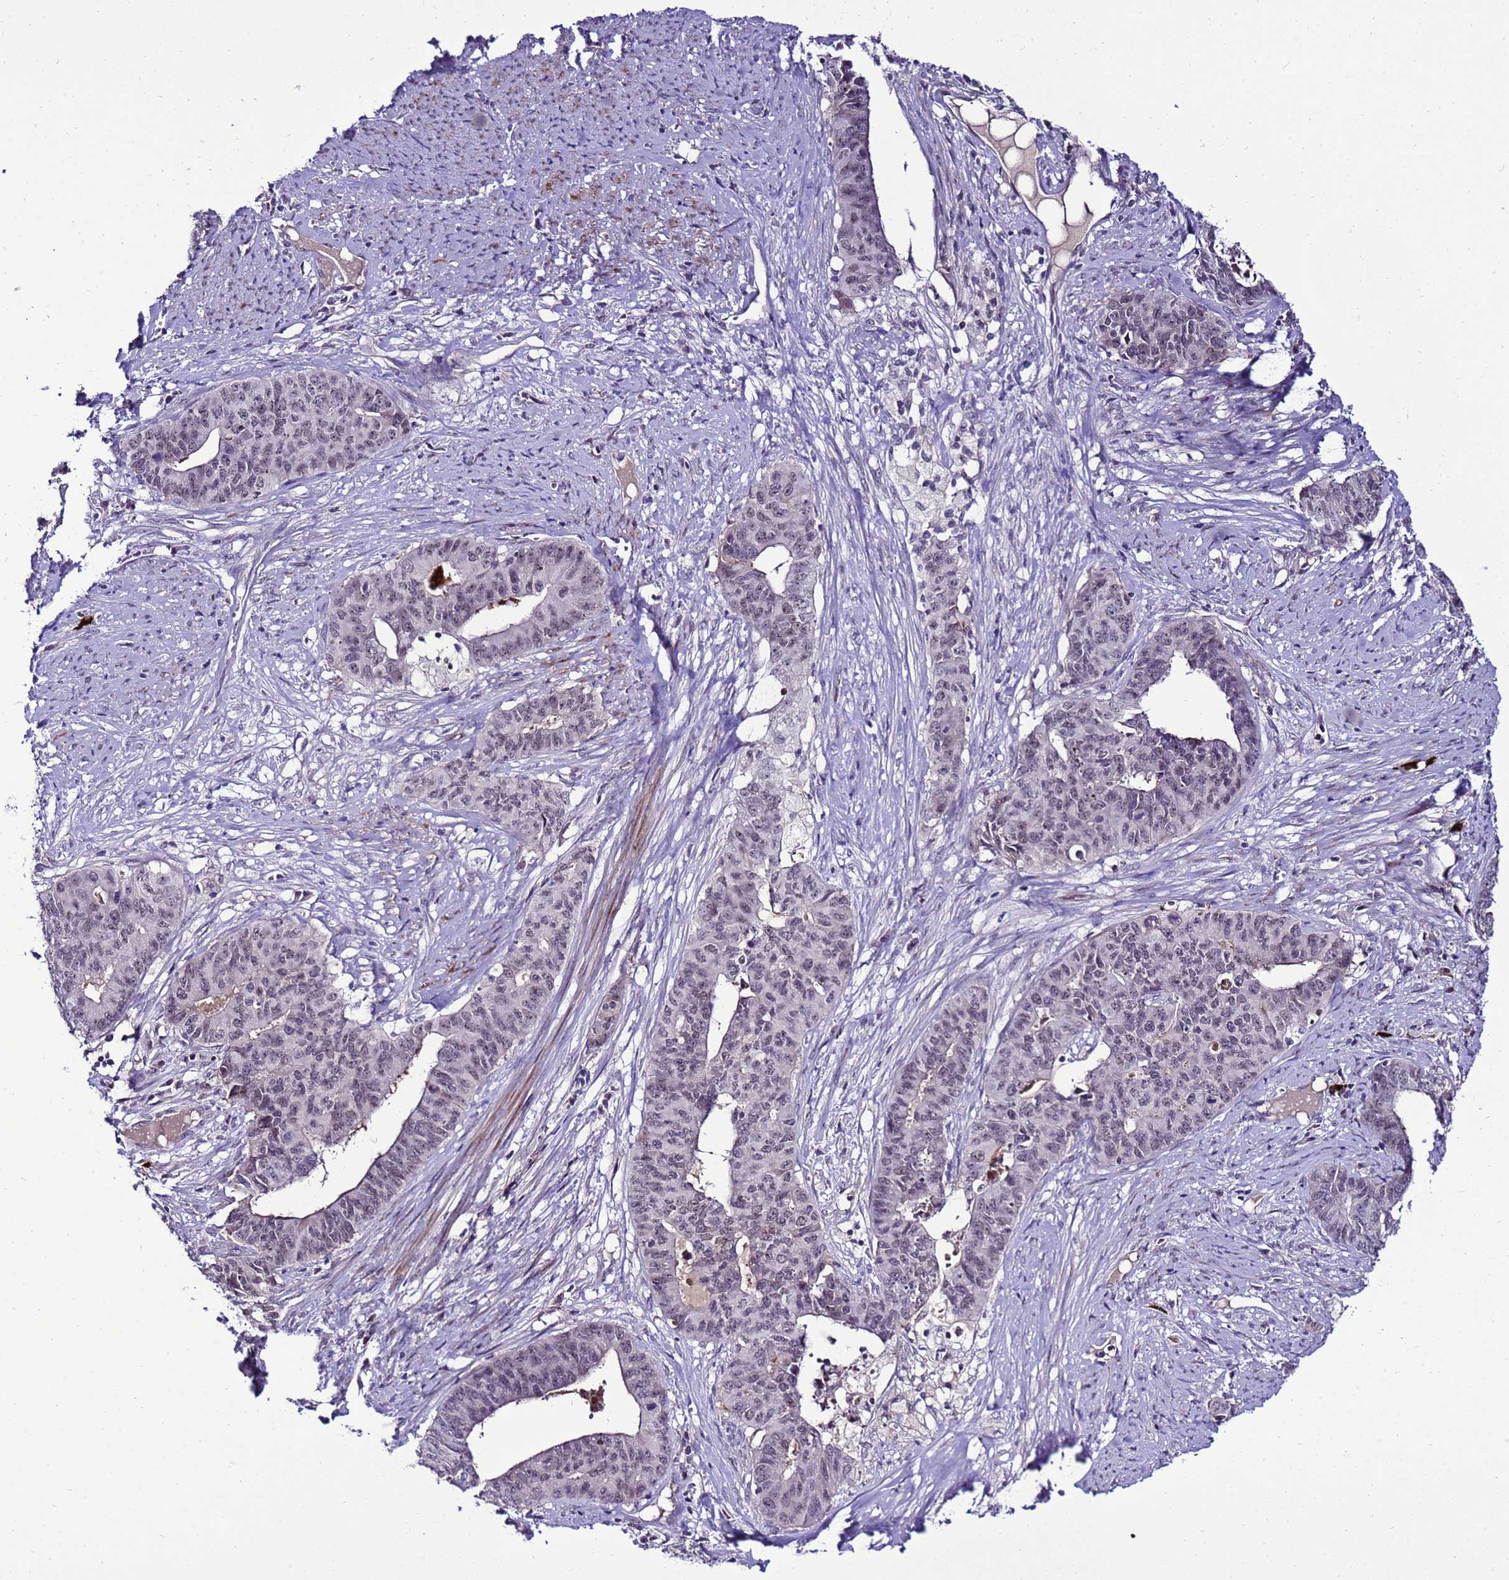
{"staining": {"intensity": "negative", "quantity": "none", "location": "none"}, "tissue": "endometrial cancer", "cell_type": "Tumor cells", "image_type": "cancer", "snomed": [{"axis": "morphology", "description": "Adenocarcinoma, NOS"}, {"axis": "topography", "description": "Endometrium"}], "caption": "A micrograph of human adenocarcinoma (endometrial) is negative for staining in tumor cells.", "gene": "C19orf47", "patient": {"sex": "female", "age": 59}}